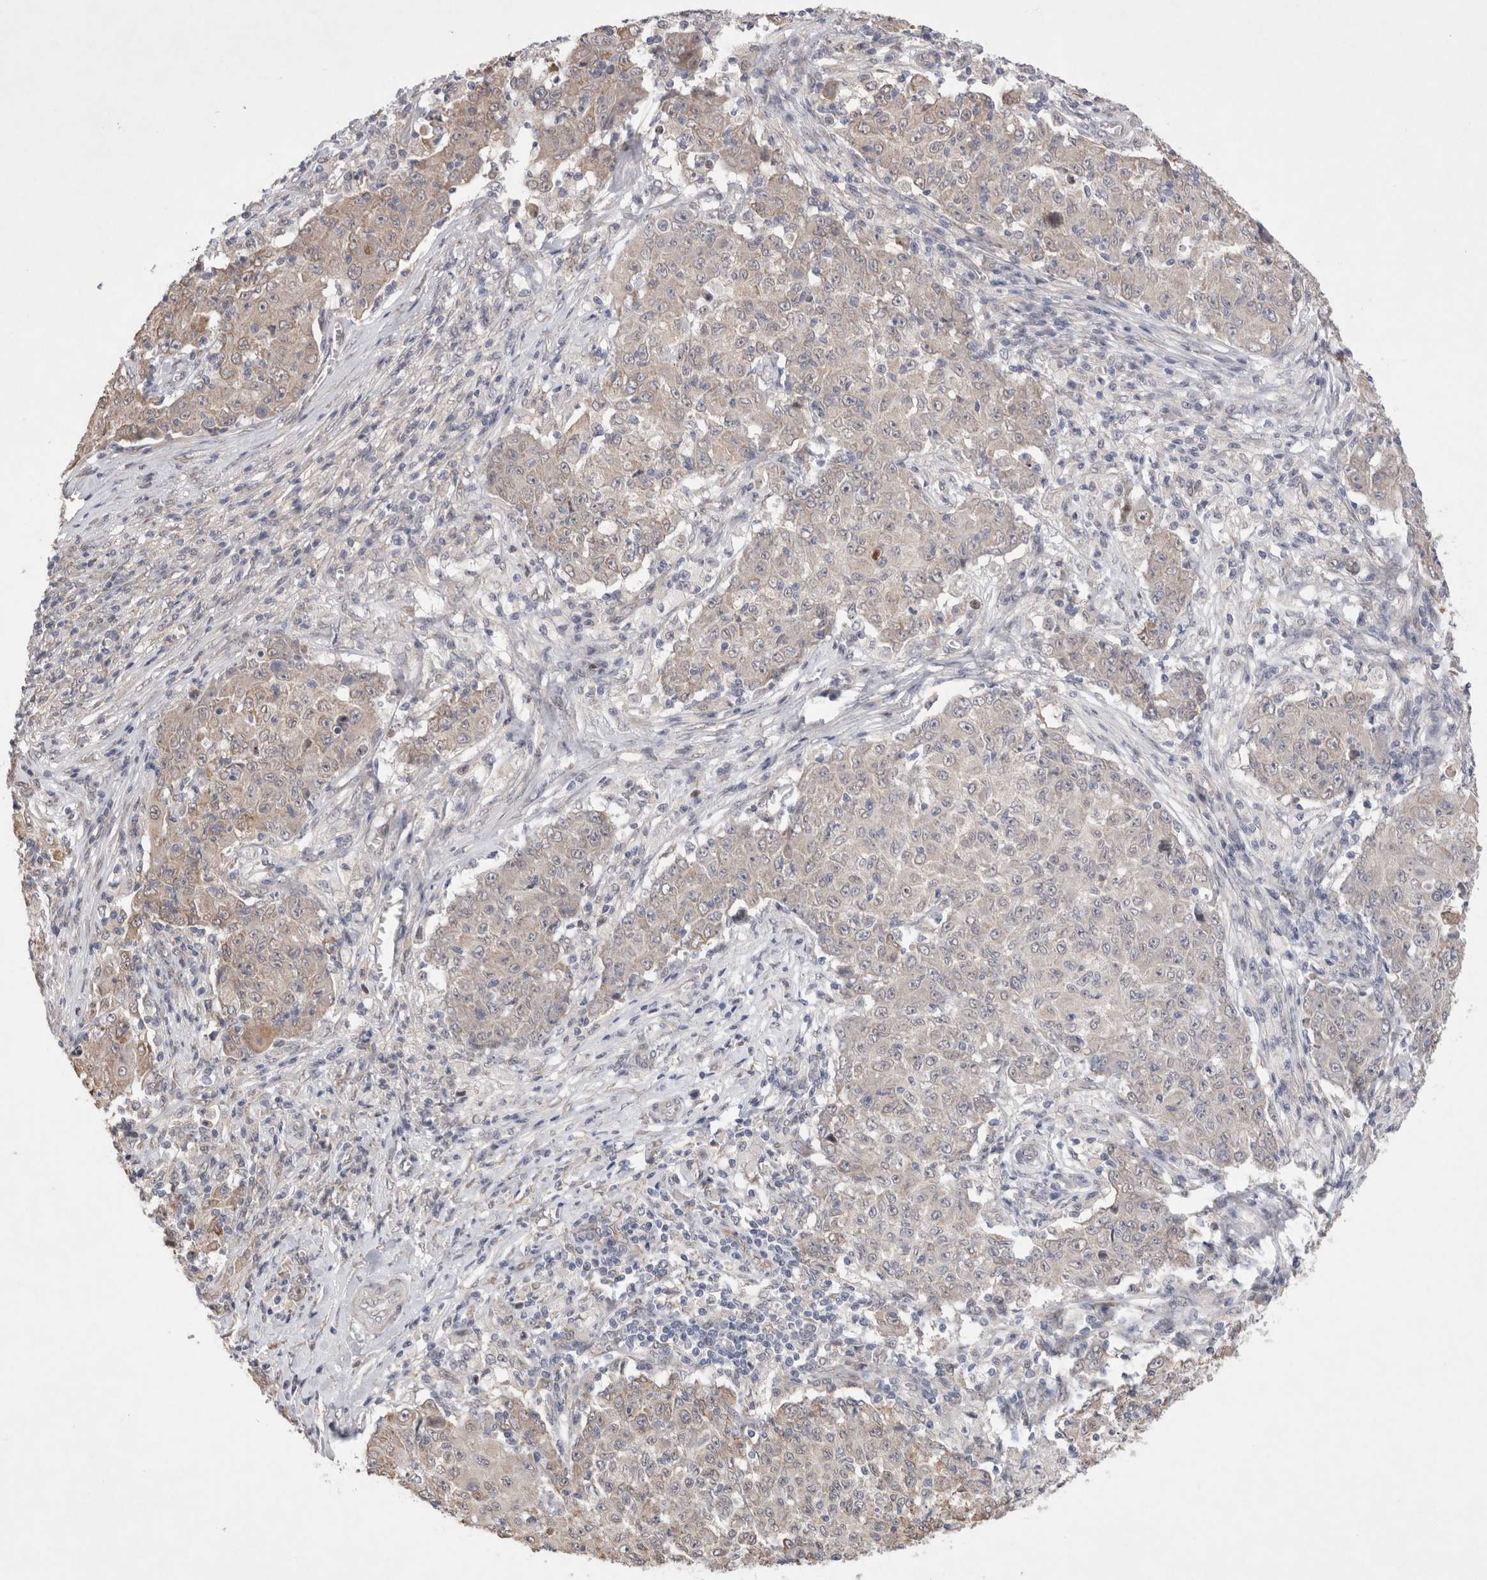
{"staining": {"intensity": "weak", "quantity": "25%-75%", "location": "cytoplasmic/membranous"}, "tissue": "ovarian cancer", "cell_type": "Tumor cells", "image_type": "cancer", "snomed": [{"axis": "morphology", "description": "Carcinoma, endometroid"}, {"axis": "topography", "description": "Ovary"}], "caption": "This is an image of immunohistochemistry staining of endometroid carcinoma (ovarian), which shows weak expression in the cytoplasmic/membranous of tumor cells.", "gene": "GIMAP6", "patient": {"sex": "female", "age": 42}}